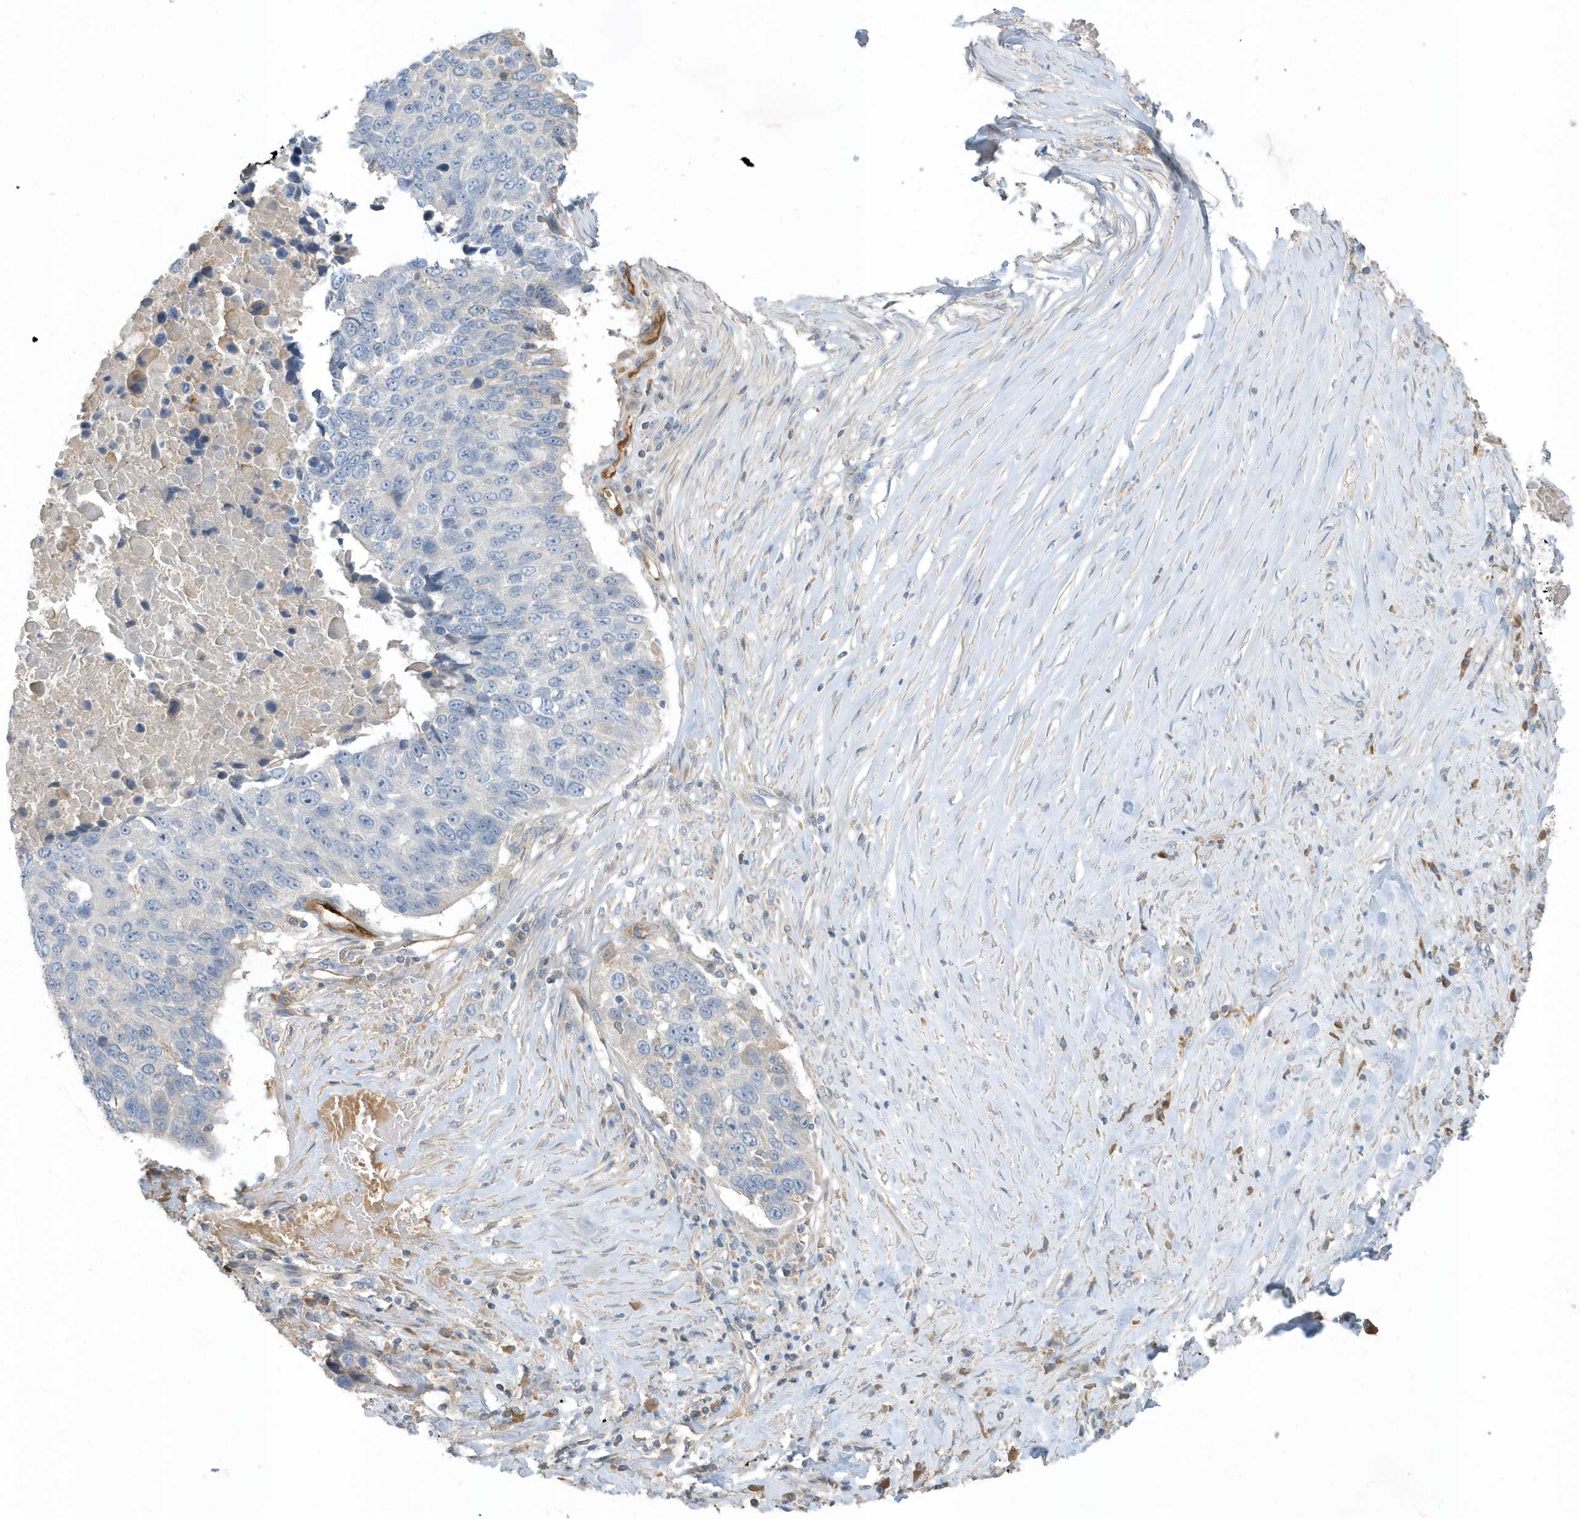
{"staining": {"intensity": "negative", "quantity": "none", "location": "none"}, "tissue": "lung cancer", "cell_type": "Tumor cells", "image_type": "cancer", "snomed": [{"axis": "morphology", "description": "Squamous cell carcinoma, NOS"}, {"axis": "topography", "description": "Lung"}], "caption": "An IHC histopathology image of squamous cell carcinoma (lung) is shown. There is no staining in tumor cells of squamous cell carcinoma (lung).", "gene": "USP53", "patient": {"sex": "male", "age": 66}}